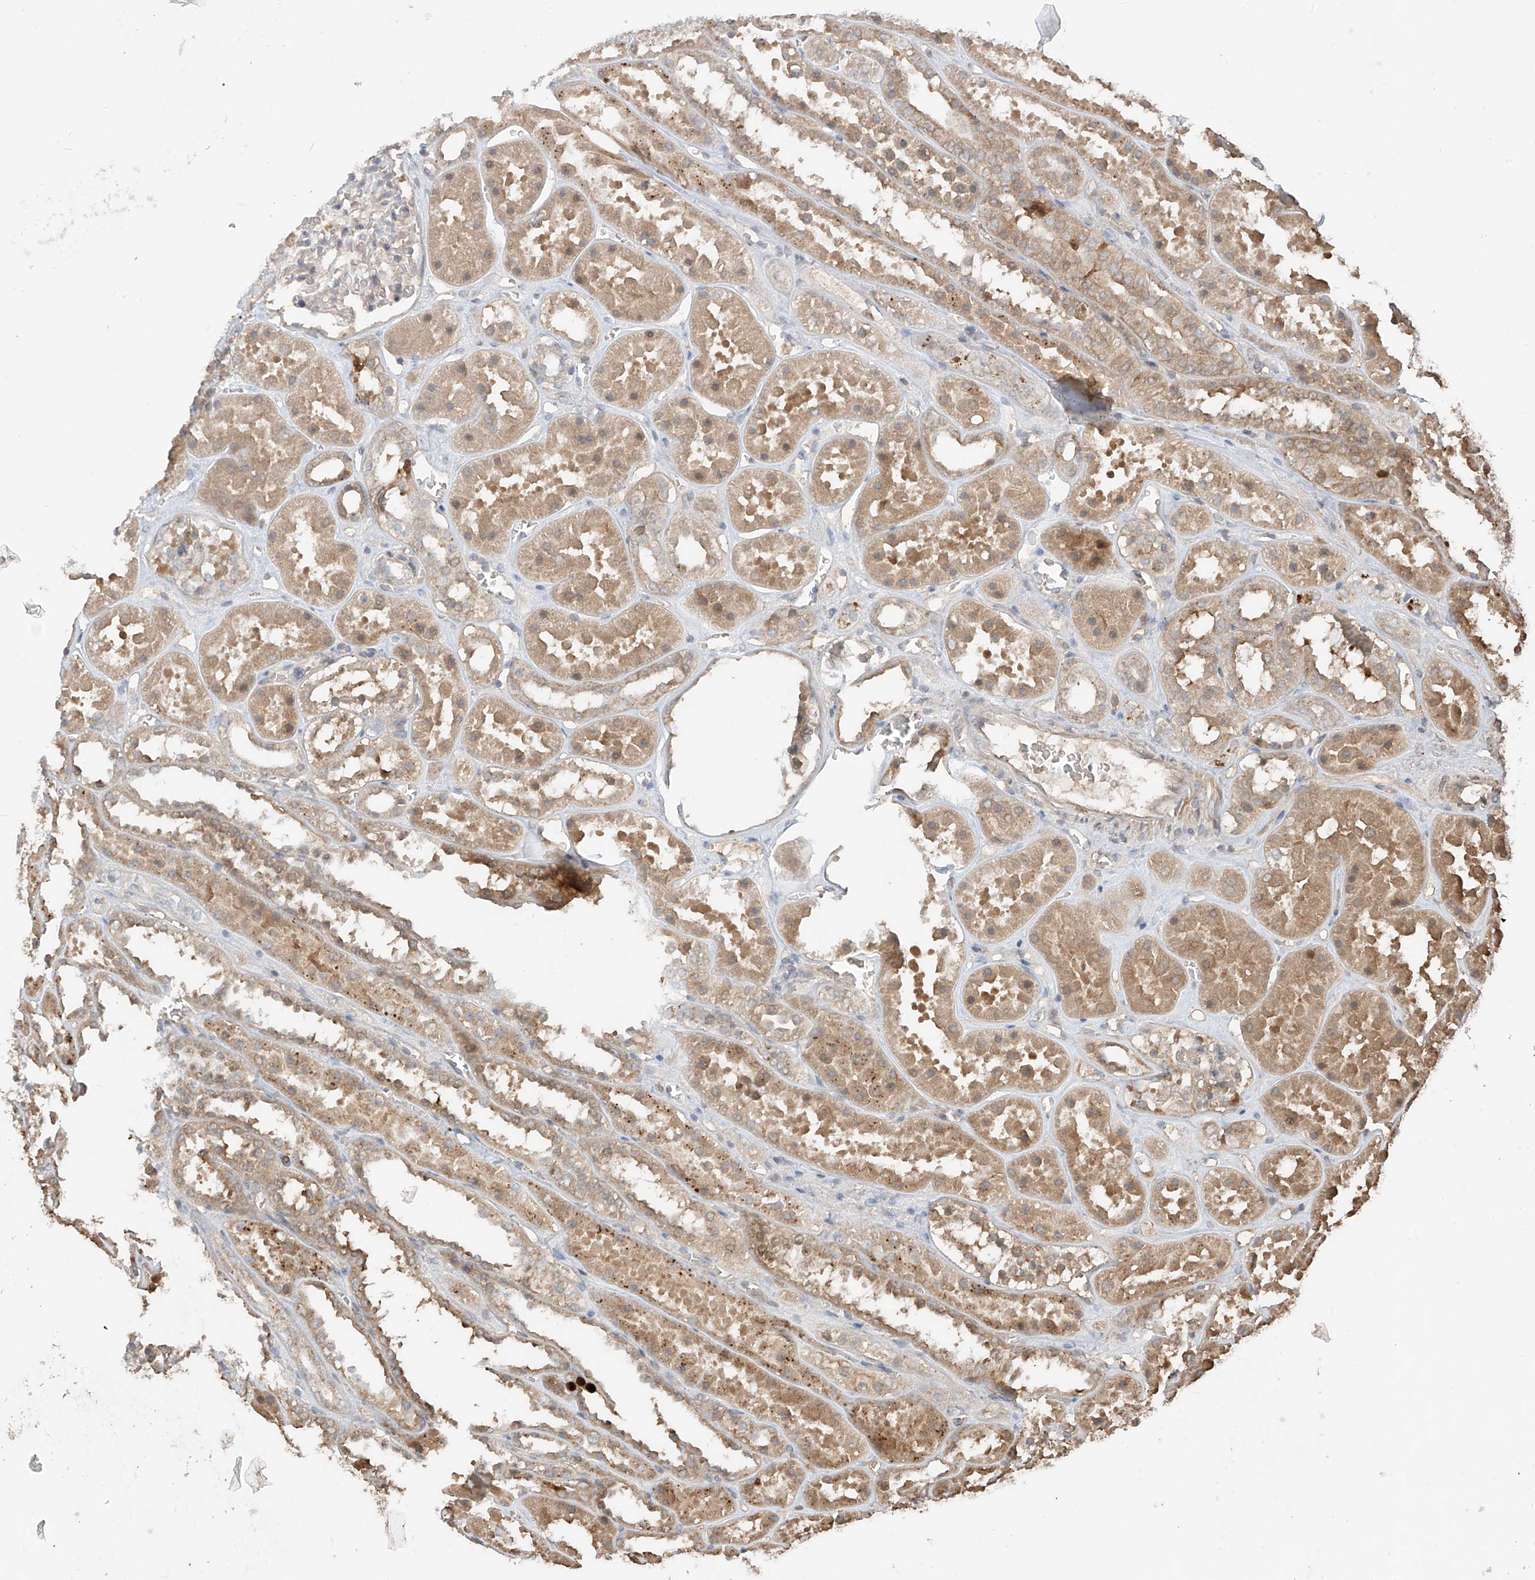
{"staining": {"intensity": "weak", "quantity": "<25%", "location": "cytoplasmic/membranous"}, "tissue": "kidney", "cell_type": "Cells in glomeruli", "image_type": "normal", "snomed": [{"axis": "morphology", "description": "Normal tissue, NOS"}, {"axis": "topography", "description": "Kidney"}], "caption": "Human kidney stained for a protein using immunohistochemistry shows no positivity in cells in glomeruli.", "gene": "CACNA2D4", "patient": {"sex": "female", "age": 41}}